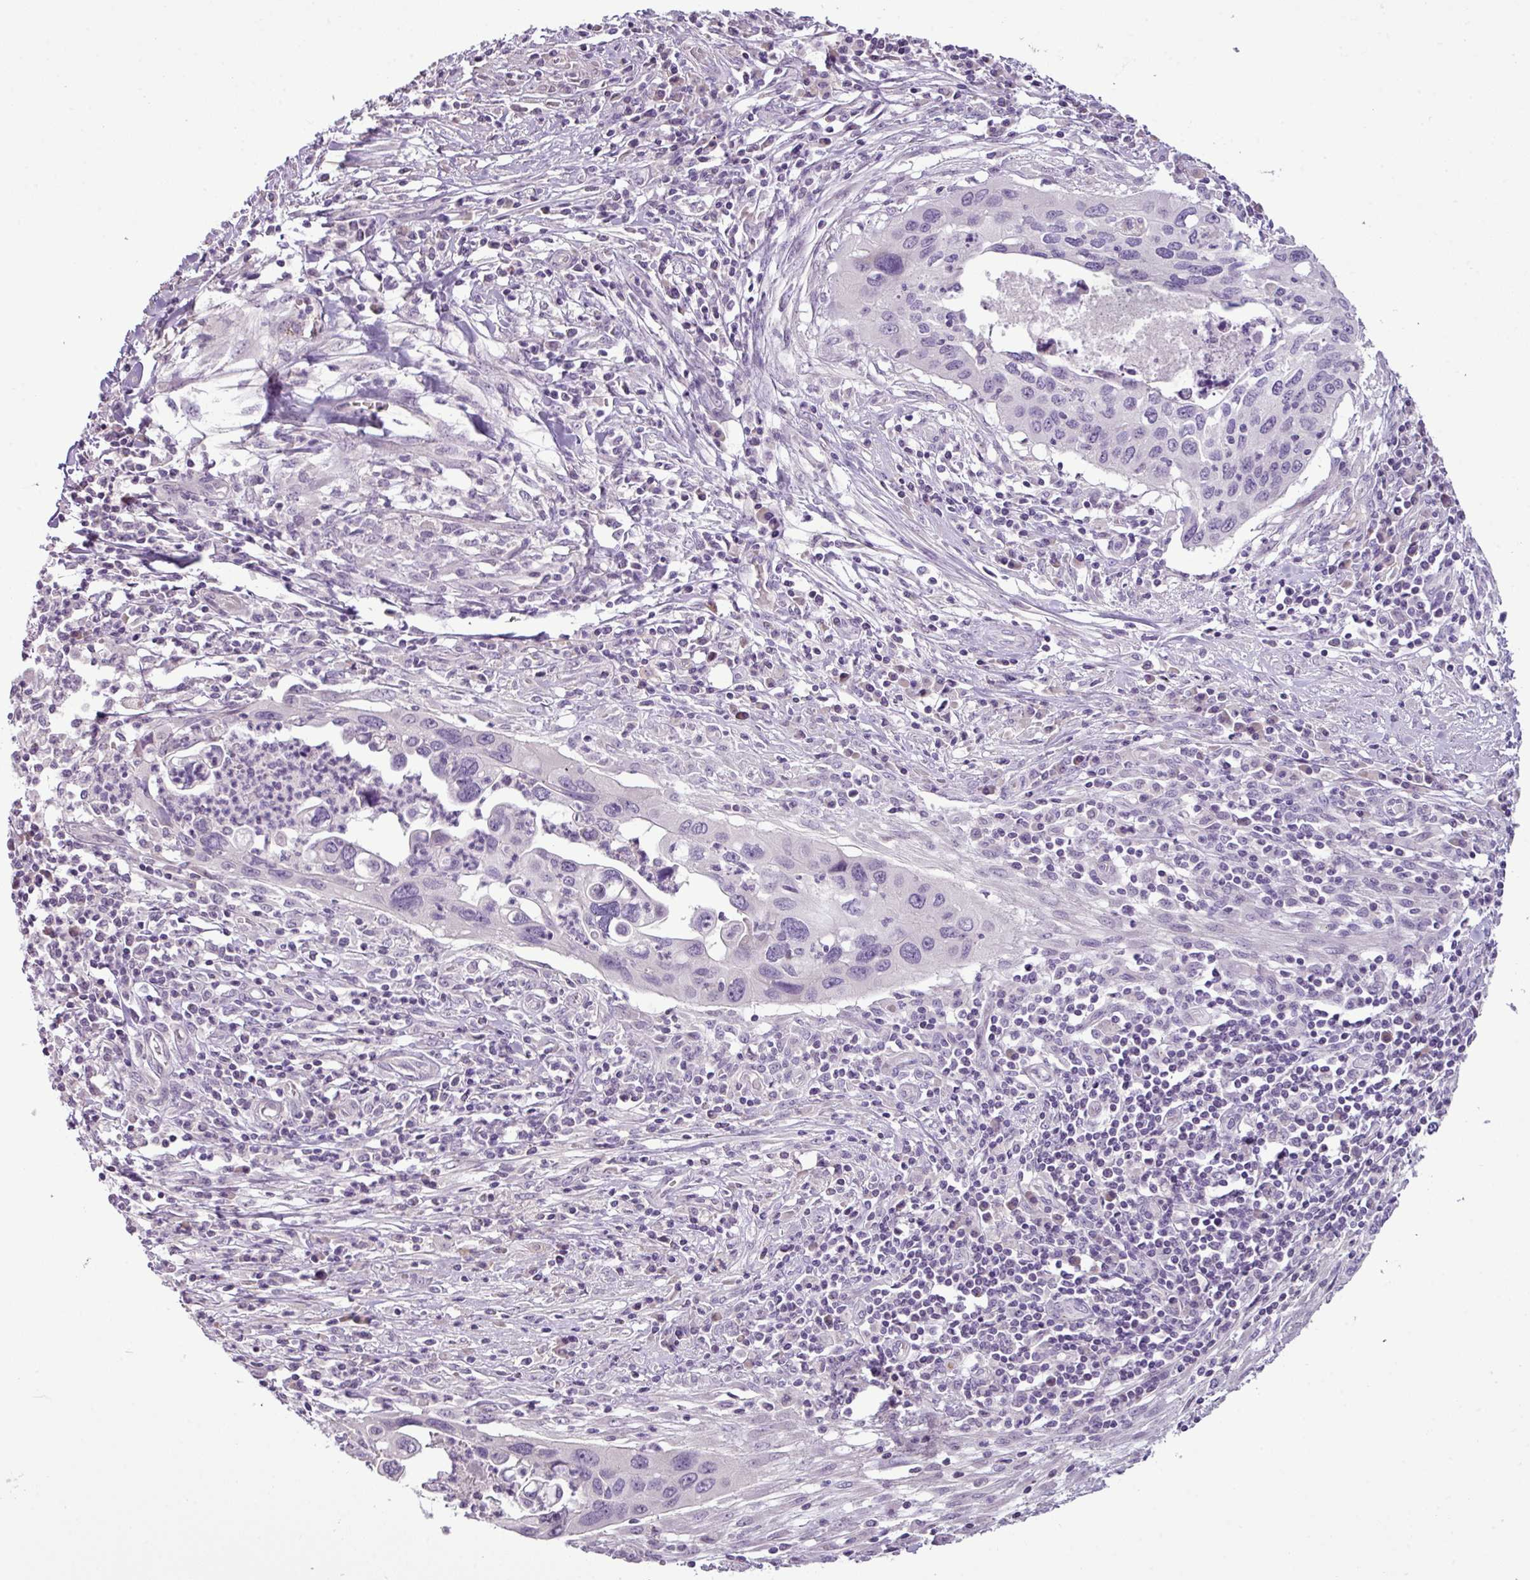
{"staining": {"intensity": "negative", "quantity": "none", "location": "none"}, "tissue": "cervical cancer", "cell_type": "Tumor cells", "image_type": "cancer", "snomed": [{"axis": "morphology", "description": "Squamous cell carcinoma, NOS"}, {"axis": "topography", "description": "Cervix"}], "caption": "IHC of cervical cancer demonstrates no expression in tumor cells.", "gene": "DNAJB13", "patient": {"sex": "female", "age": 38}}